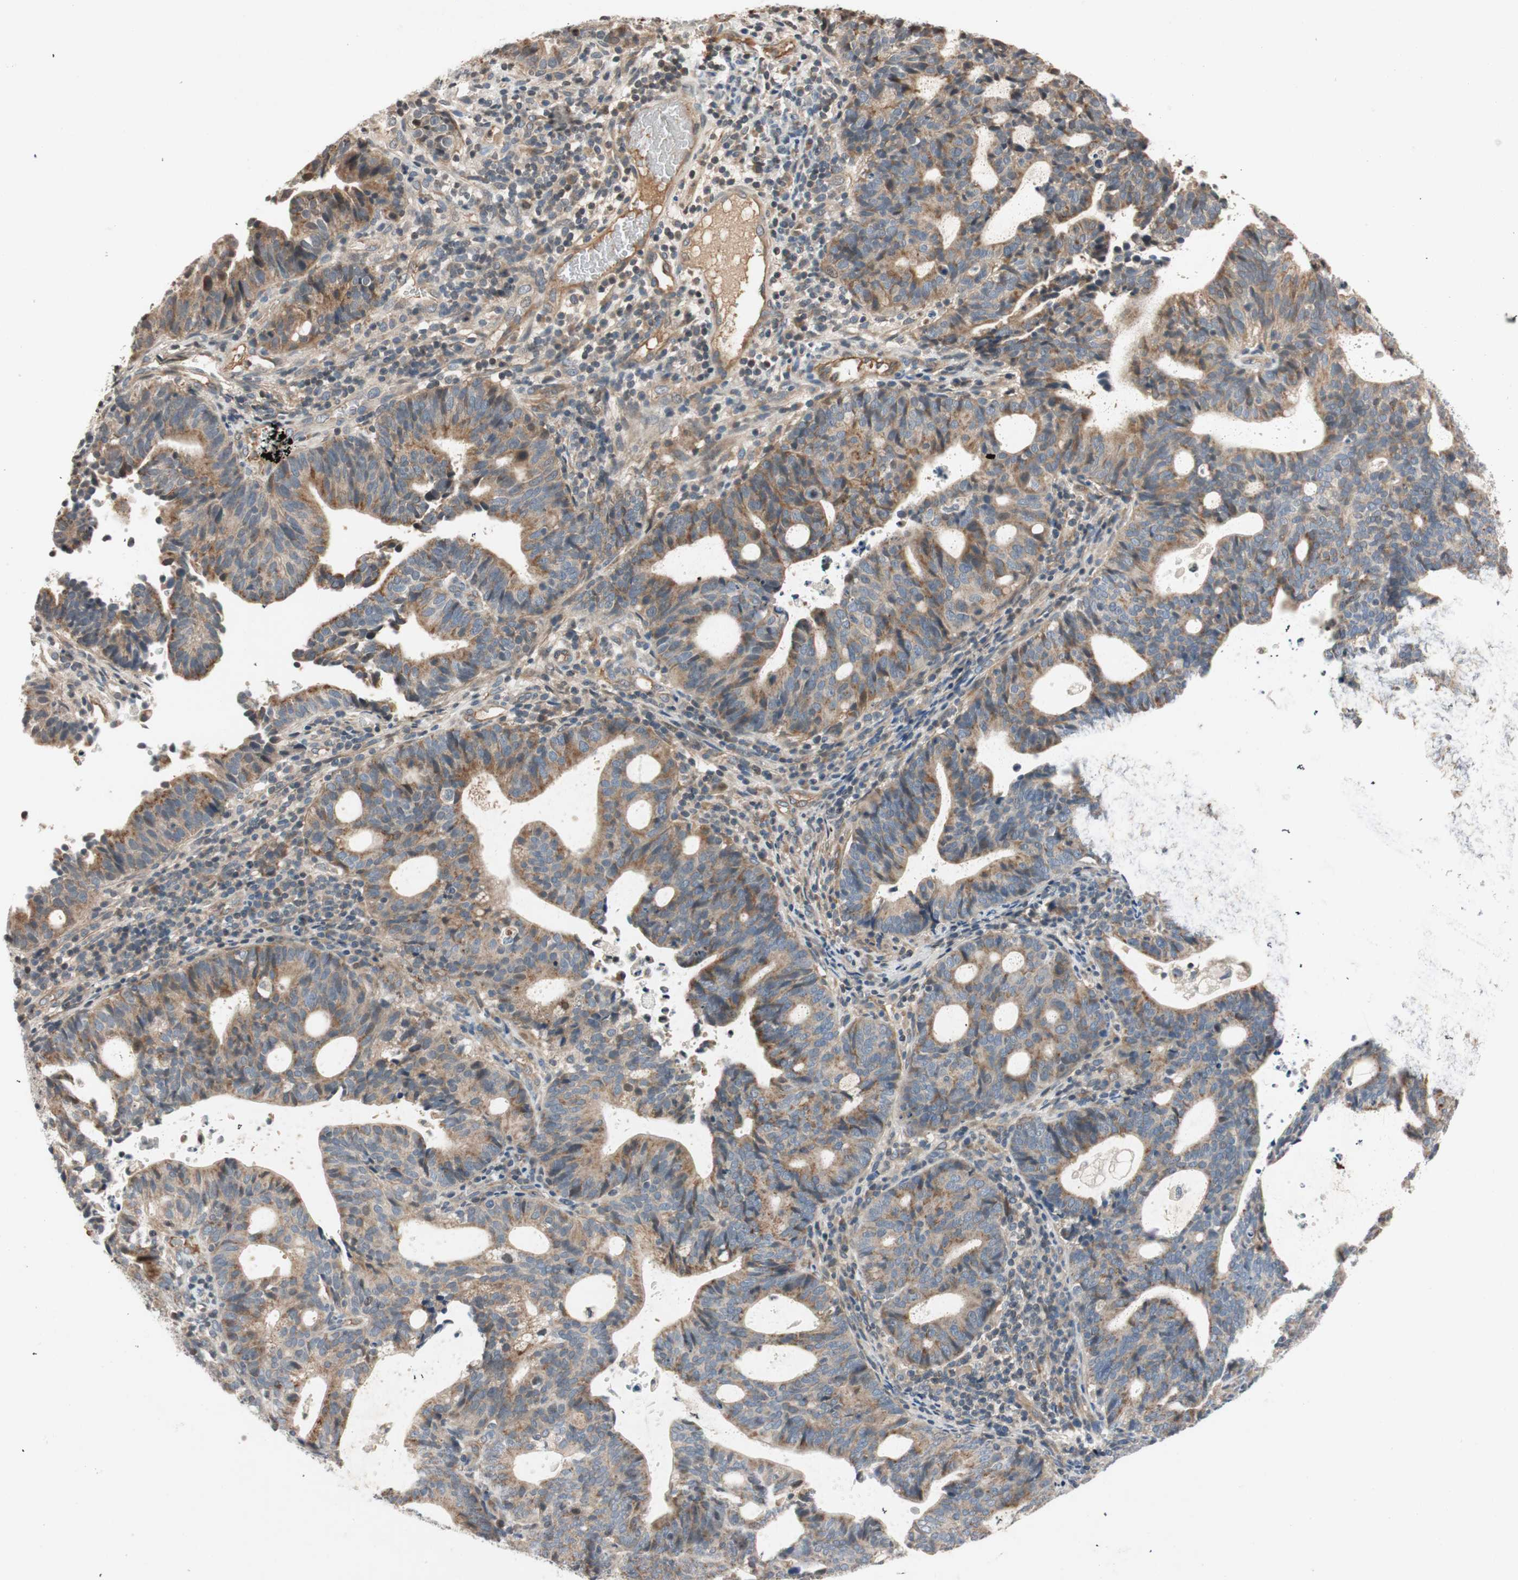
{"staining": {"intensity": "moderate", "quantity": ">75%", "location": "cytoplasmic/membranous"}, "tissue": "endometrial cancer", "cell_type": "Tumor cells", "image_type": "cancer", "snomed": [{"axis": "morphology", "description": "Adenocarcinoma, NOS"}, {"axis": "topography", "description": "Uterus"}], "caption": "Endometrial cancer stained for a protein (brown) exhibits moderate cytoplasmic/membranous positive positivity in approximately >75% of tumor cells.", "gene": "GCLM", "patient": {"sex": "female", "age": 83}}